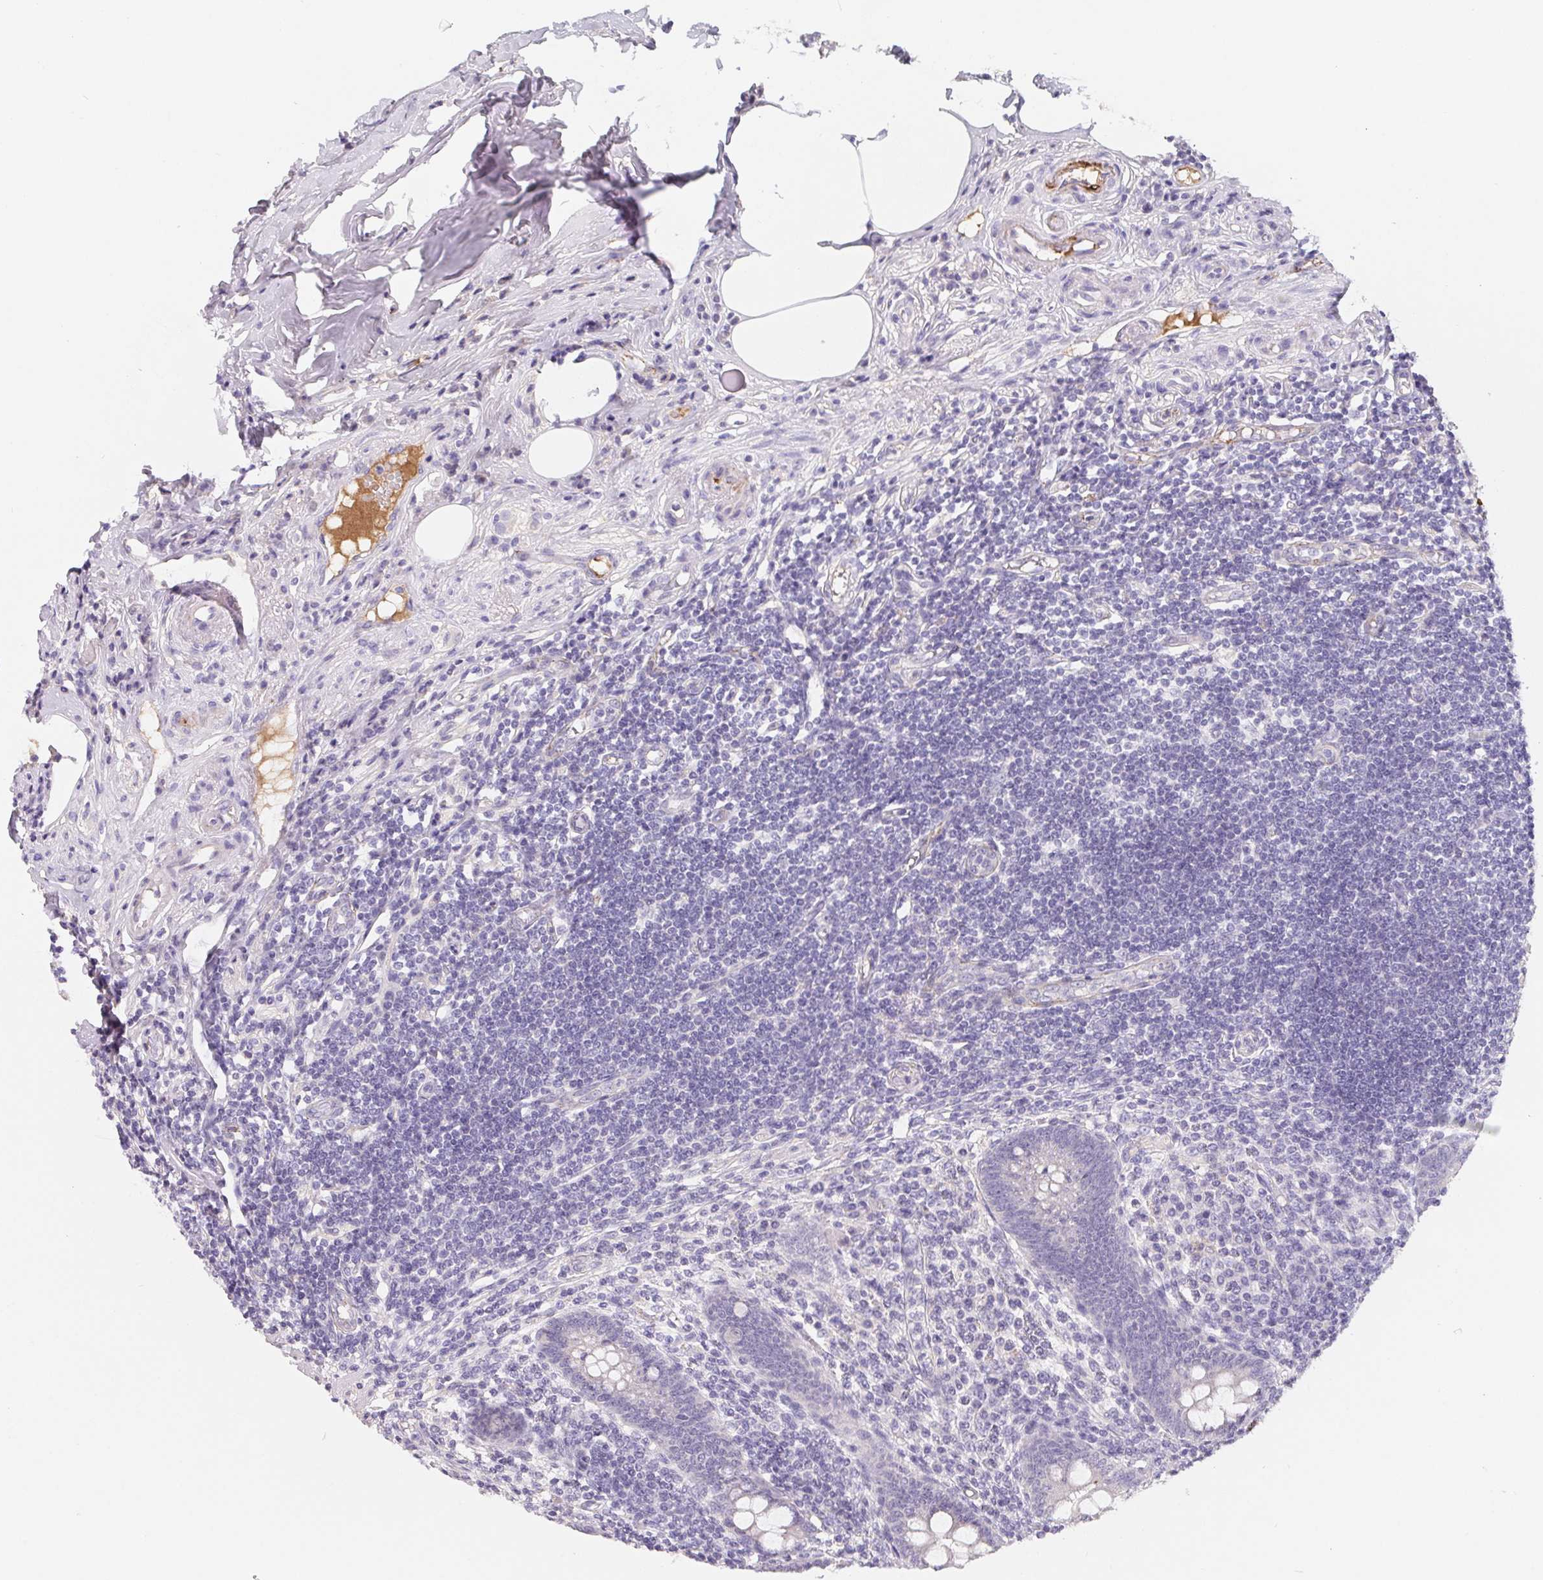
{"staining": {"intensity": "negative", "quantity": "none", "location": "none"}, "tissue": "appendix", "cell_type": "Glandular cells", "image_type": "normal", "snomed": [{"axis": "morphology", "description": "Normal tissue, NOS"}, {"axis": "topography", "description": "Appendix"}], "caption": "Appendix stained for a protein using immunohistochemistry reveals no expression glandular cells.", "gene": "LPA", "patient": {"sex": "female", "age": 57}}